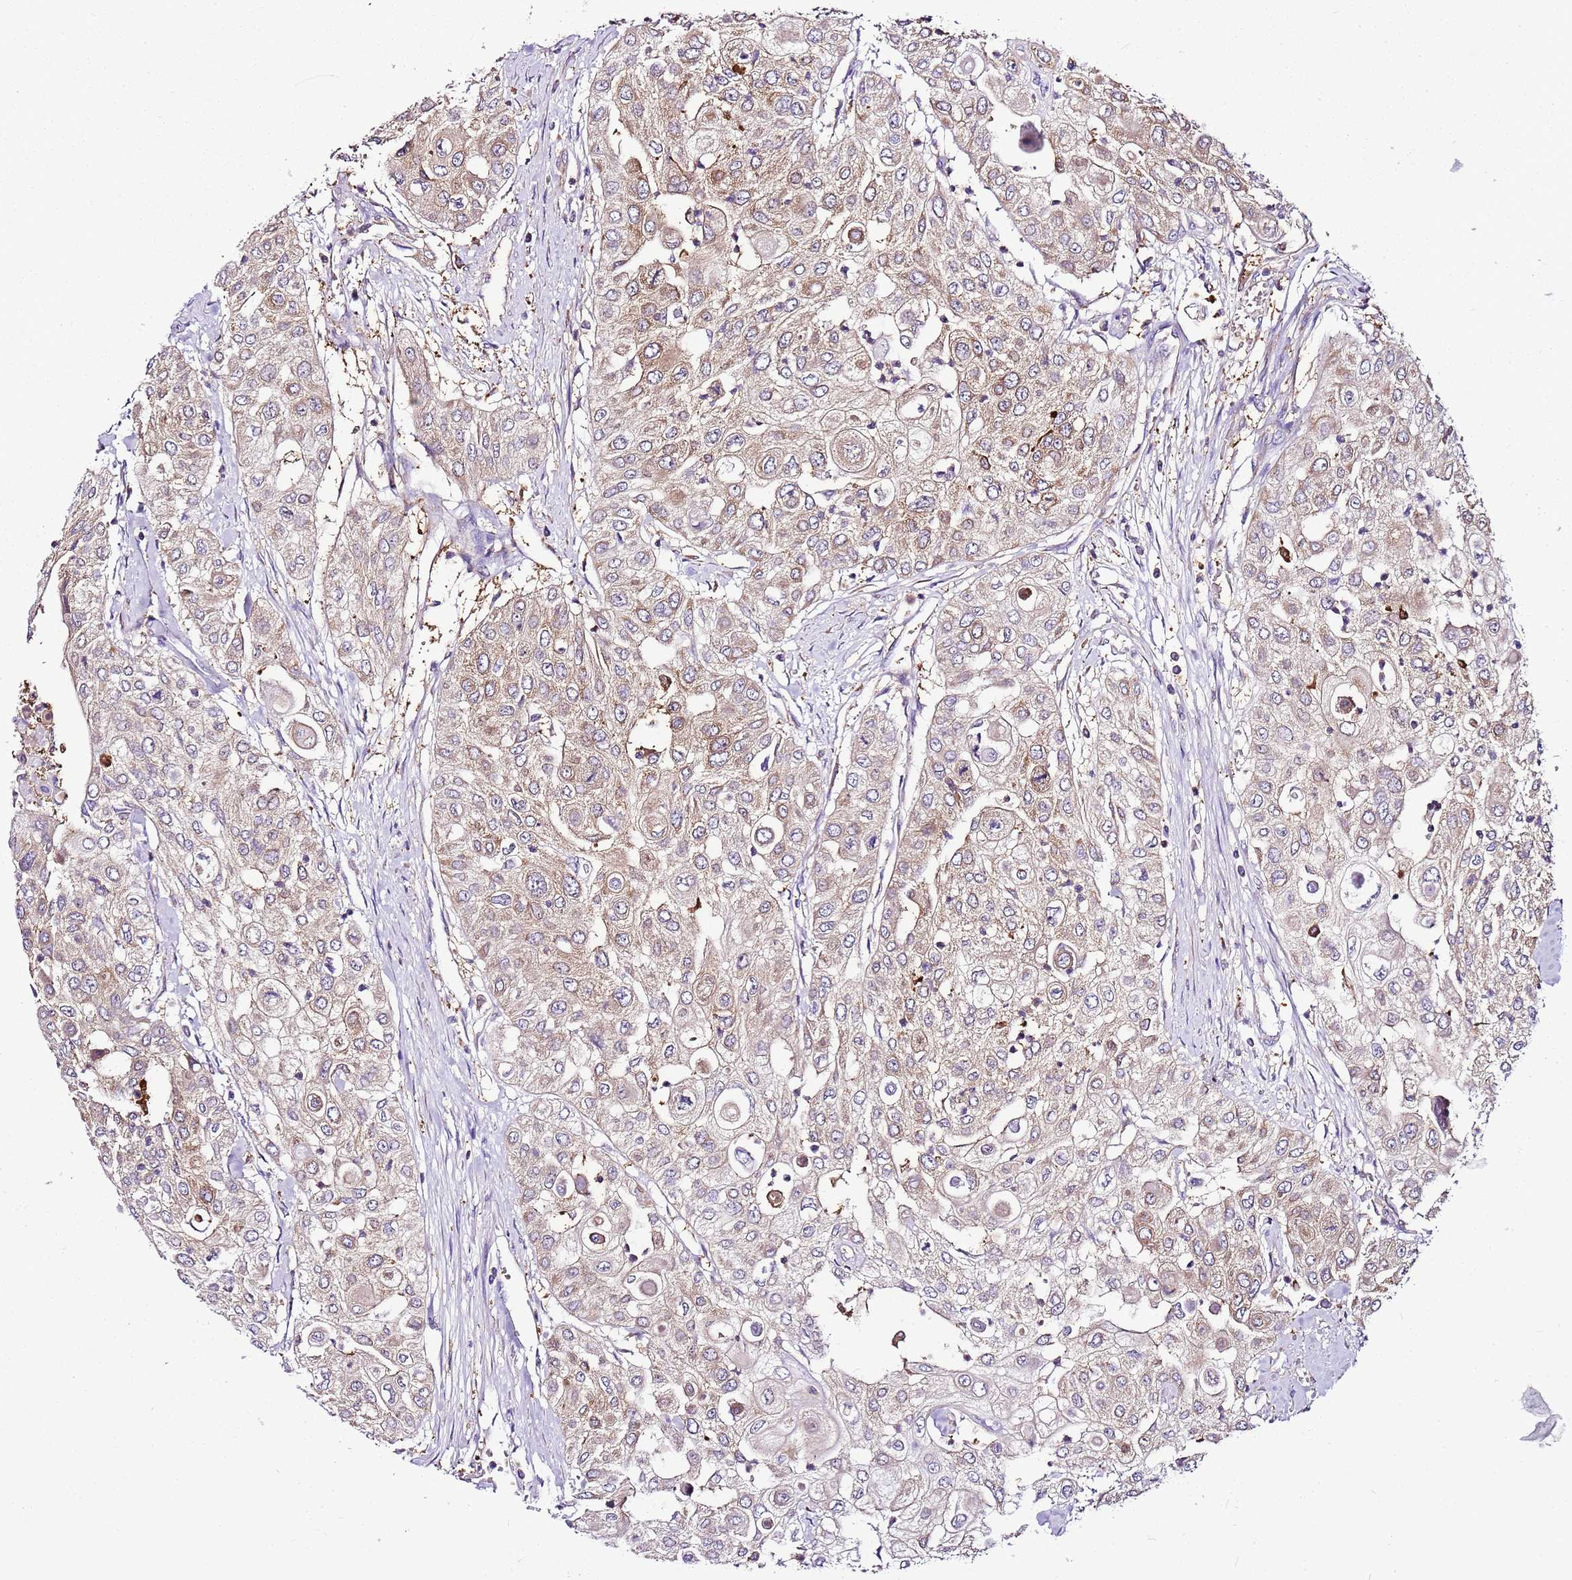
{"staining": {"intensity": "weak", "quantity": "25%-75%", "location": "cytoplasmic/membranous"}, "tissue": "urothelial cancer", "cell_type": "Tumor cells", "image_type": "cancer", "snomed": [{"axis": "morphology", "description": "Urothelial carcinoma, High grade"}, {"axis": "topography", "description": "Urinary bladder"}], "caption": "Immunohistochemical staining of urothelial cancer exhibits low levels of weak cytoplasmic/membranous protein expression in approximately 25%-75% of tumor cells.", "gene": "ATXN2L", "patient": {"sex": "female", "age": 79}}